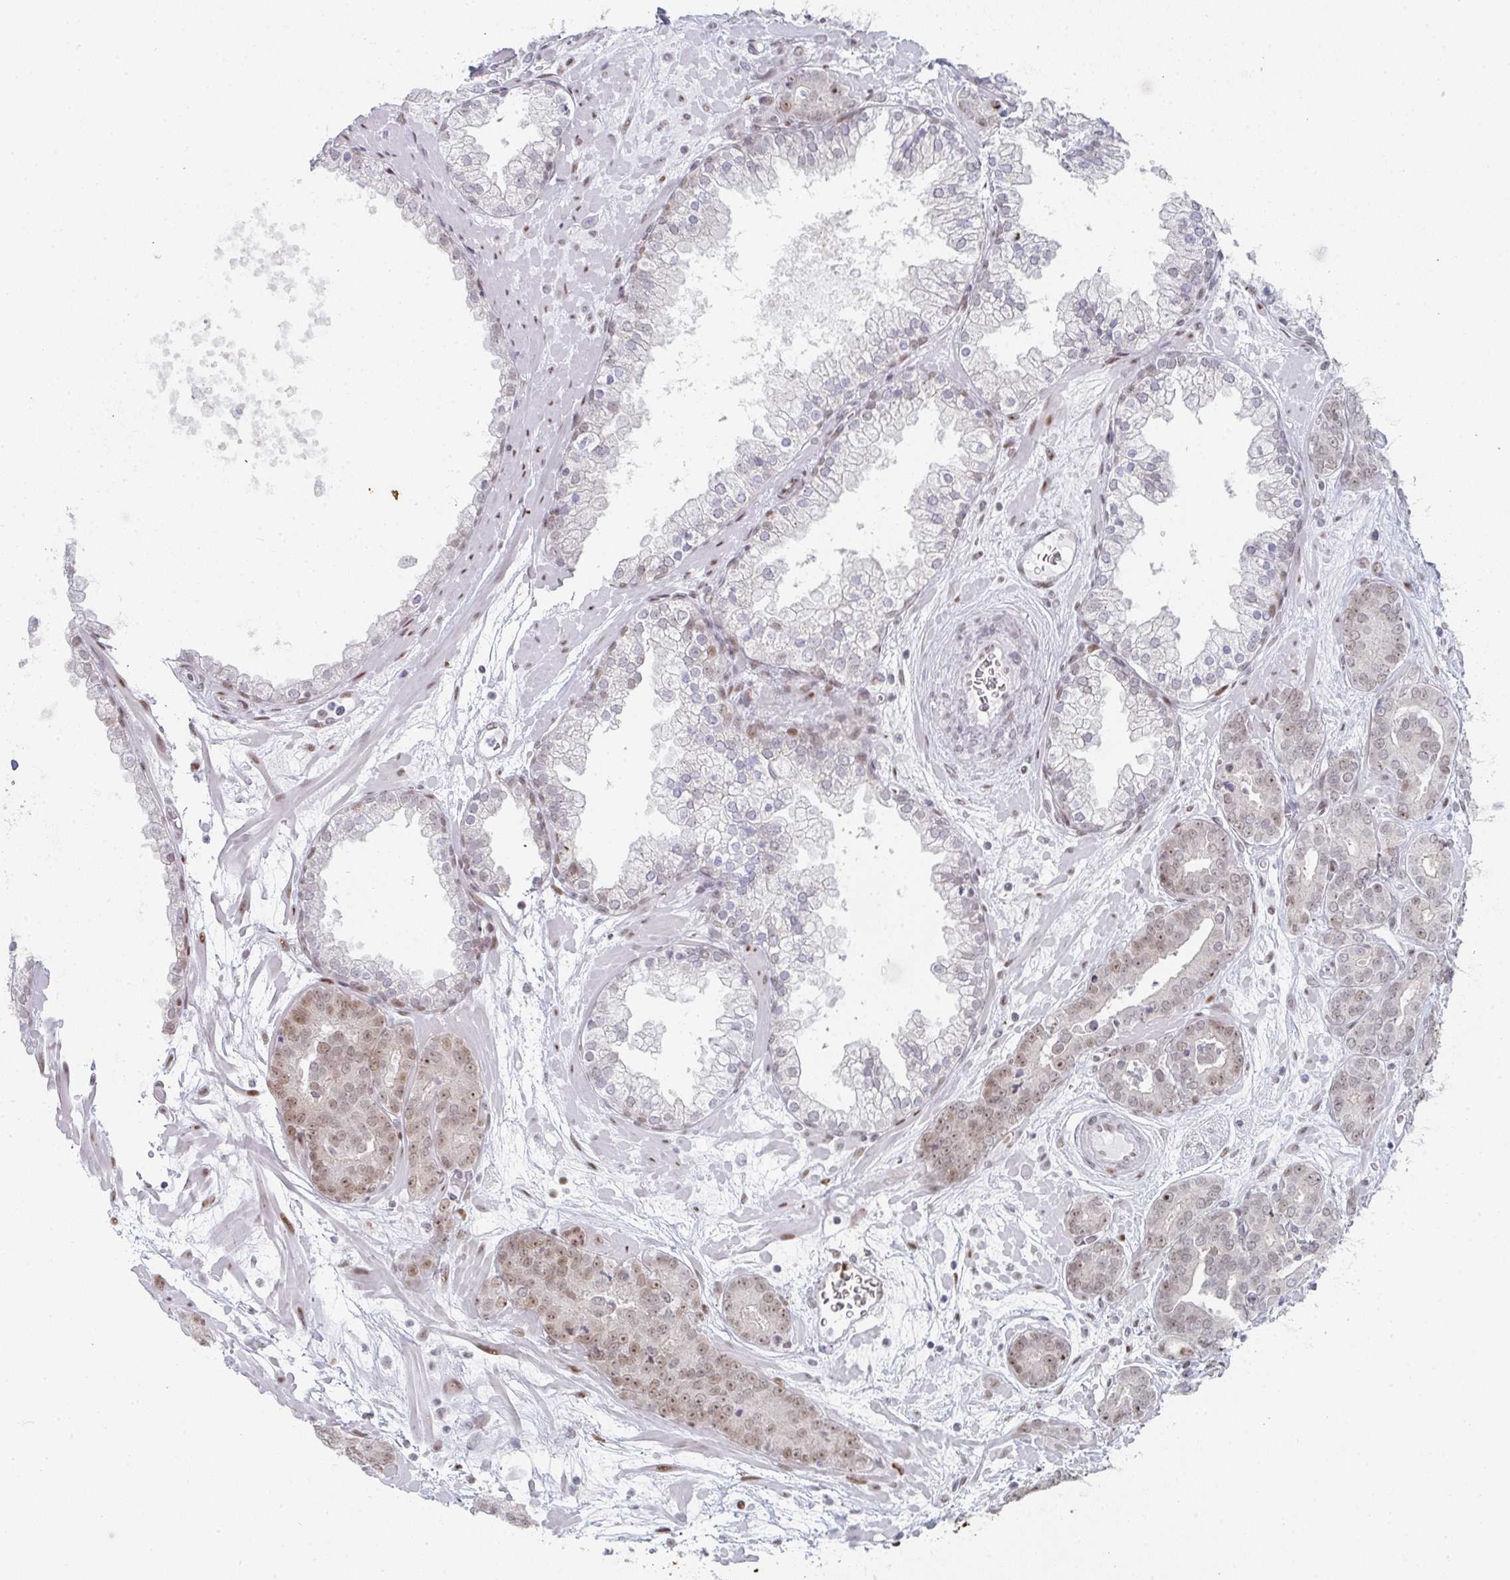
{"staining": {"intensity": "moderate", "quantity": ">75%", "location": "nuclear"}, "tissue": "prostate cancer", "cell_type": "Tumor cells", "image_type": "cancer", "snomed": [{"axis": "morphology", "description": "Adenocarcinoma, High grade"}, {"axis": "topography", "description": "Prostate"}], "caption": "Prostate high-grade adenocarcinoma was stained to show a protein in brown. There is medium levels of moderate nuclear staining in about >75% of tumor cells.", "gene": "POU2AF2", "patient": {"sex": "male", "age": 66}}